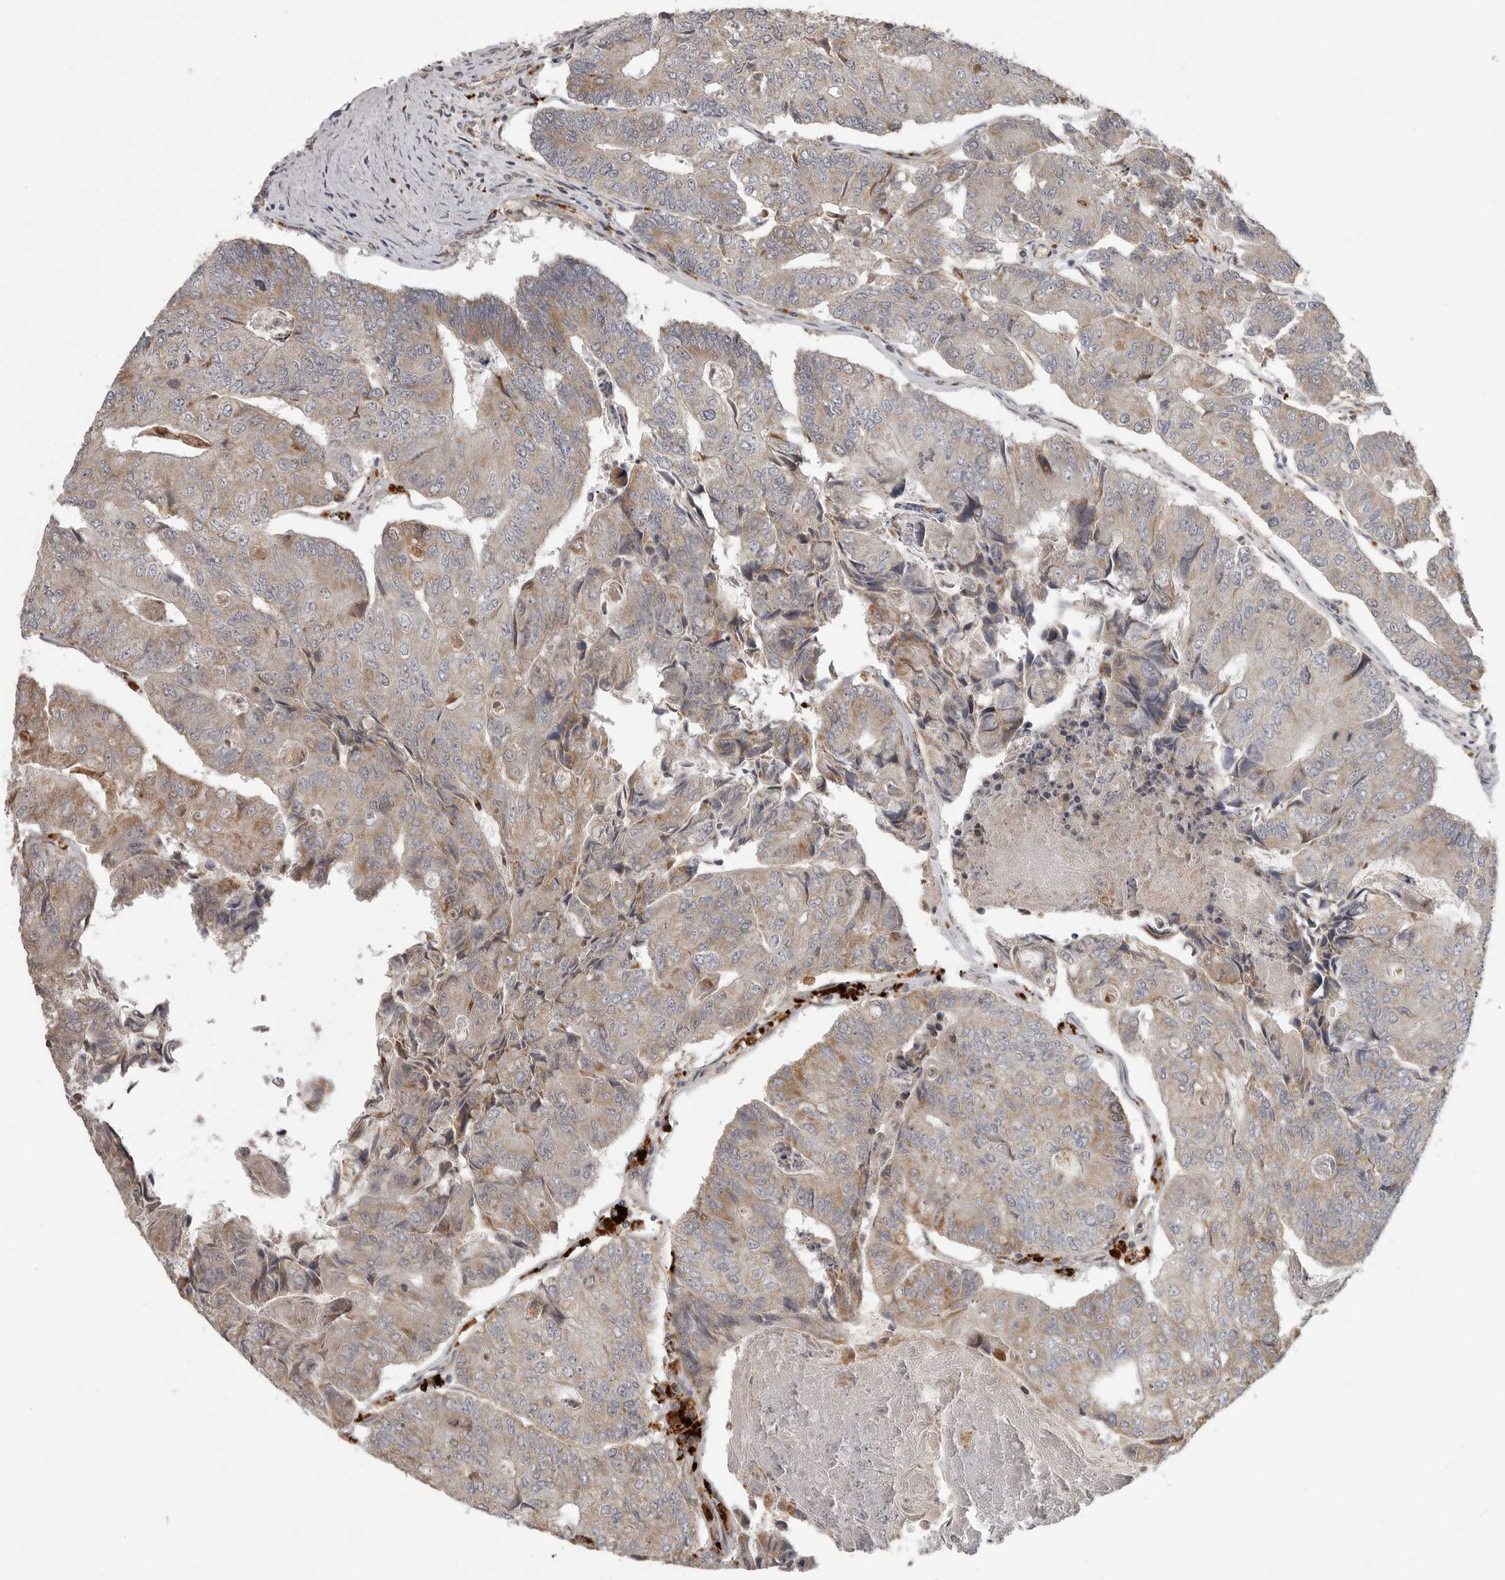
{"staining": {"intensity": "moderate", "quantity": ">75%", "location": "cytoplasmic/membranous"}, "tissue": "colorectal cancer", "cell_type": "Tumor cells", "image_type": "cancer", "snomed": [{"axis": "morphology", "description": "Adenocarcinoma, NOS"}, {"axis": "topography", "description": "Colon"}], "caption": "Human colorectal cancer stained with a brown dye shows moderate cytoplasmic/membranous positive positivity in approximately >75% of tumor cells.", "gene": "UNK", "patient": {"sex": "female", "age": 67}}